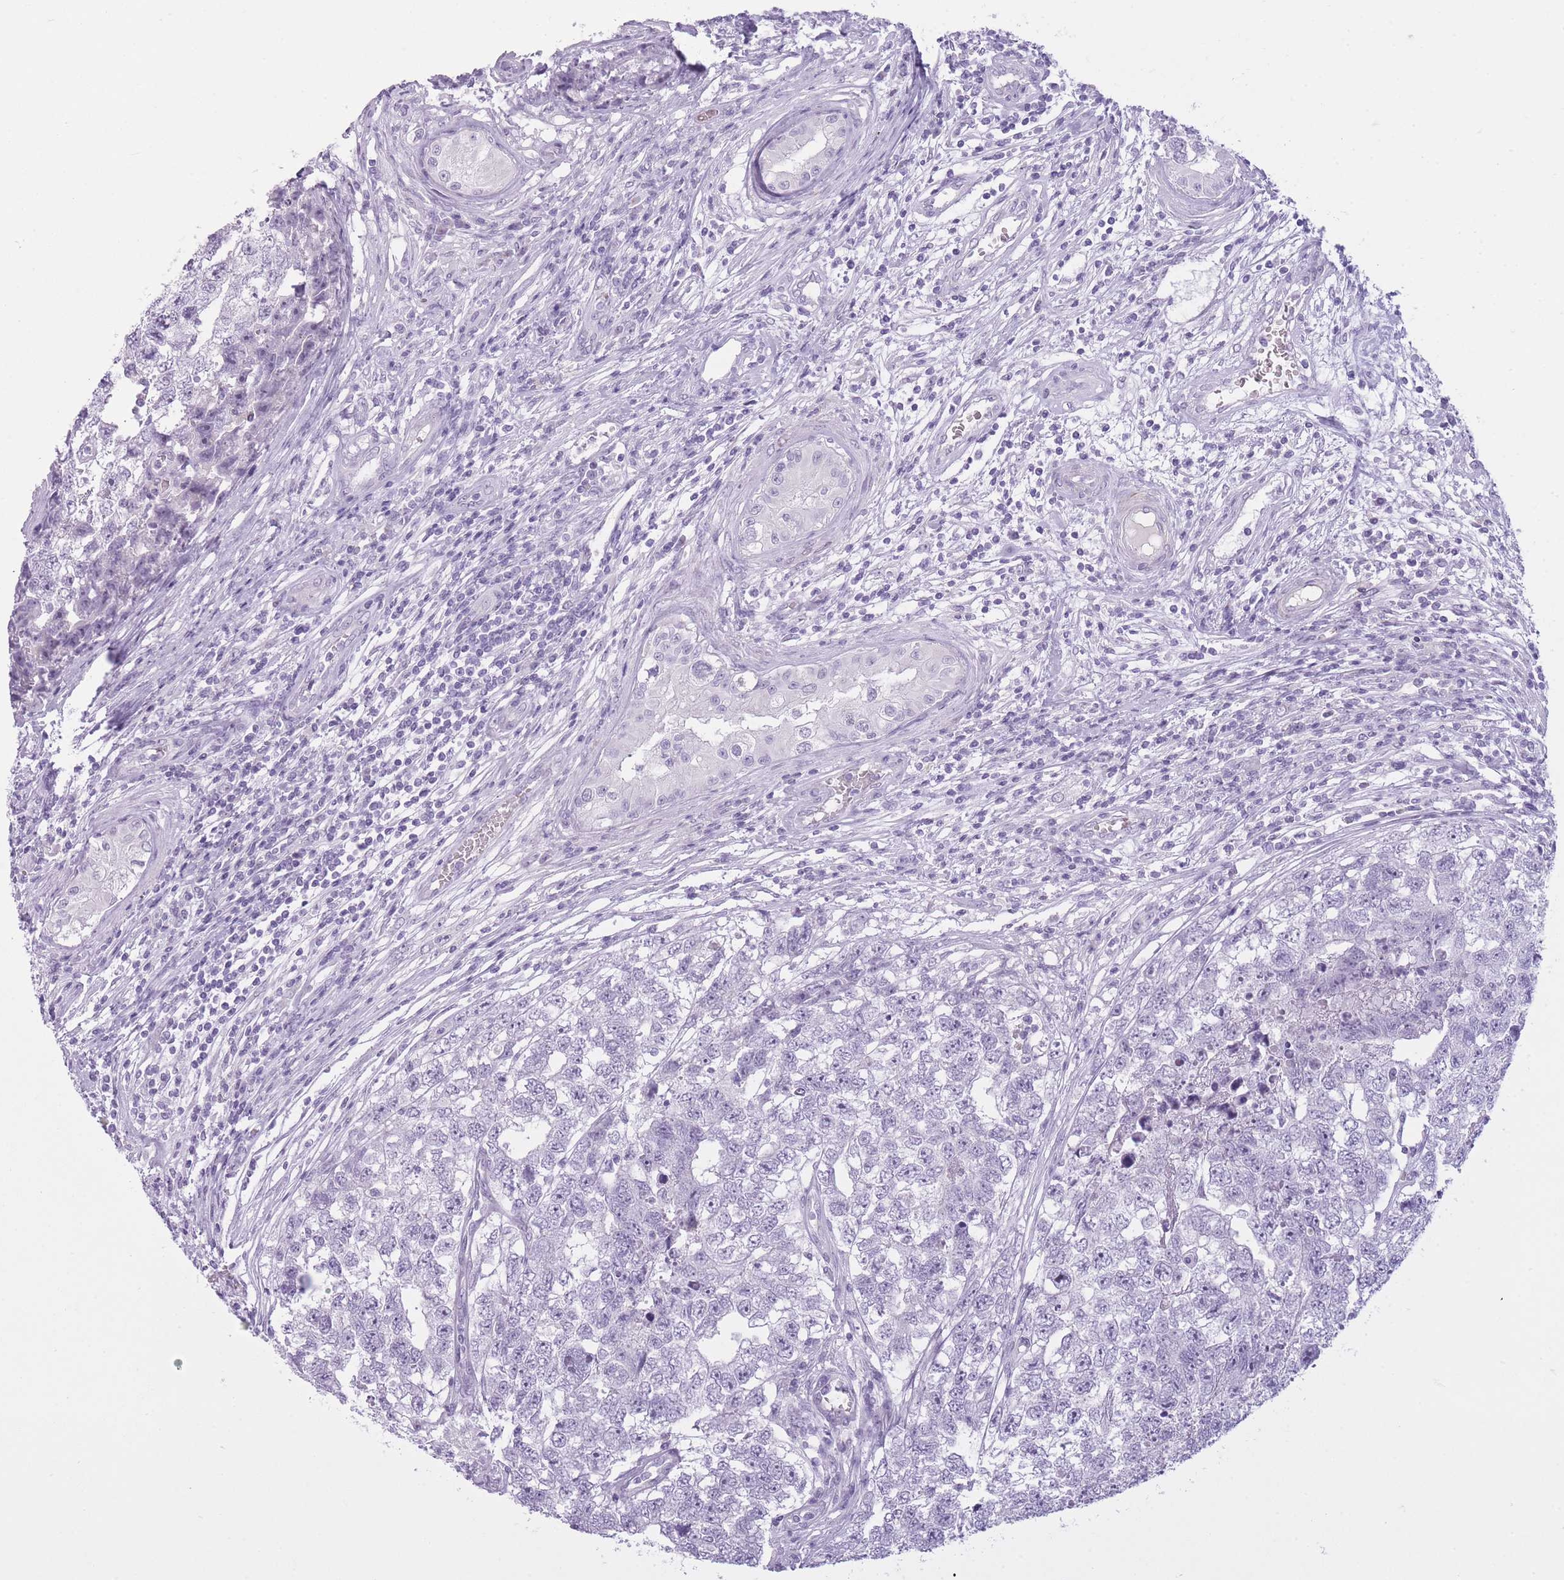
{"staining": {"intensity": "negative", "quantity": "none", "location": "none"}, "tissue": "testis cancer", "cell_type": "Tumor cells", "image_type": "cancer", "snomed": [{"axis": "morphology", "description": "Carcinoma, Embryonal, NOS"}, {"axis": "topography", "description": "Testis"}], "caption": "Protein analysis of testis cancer shows no significant expression in tumor cells.", "gene": "GOLGA6D", "patient": {"sex": "male", "age": 22}}